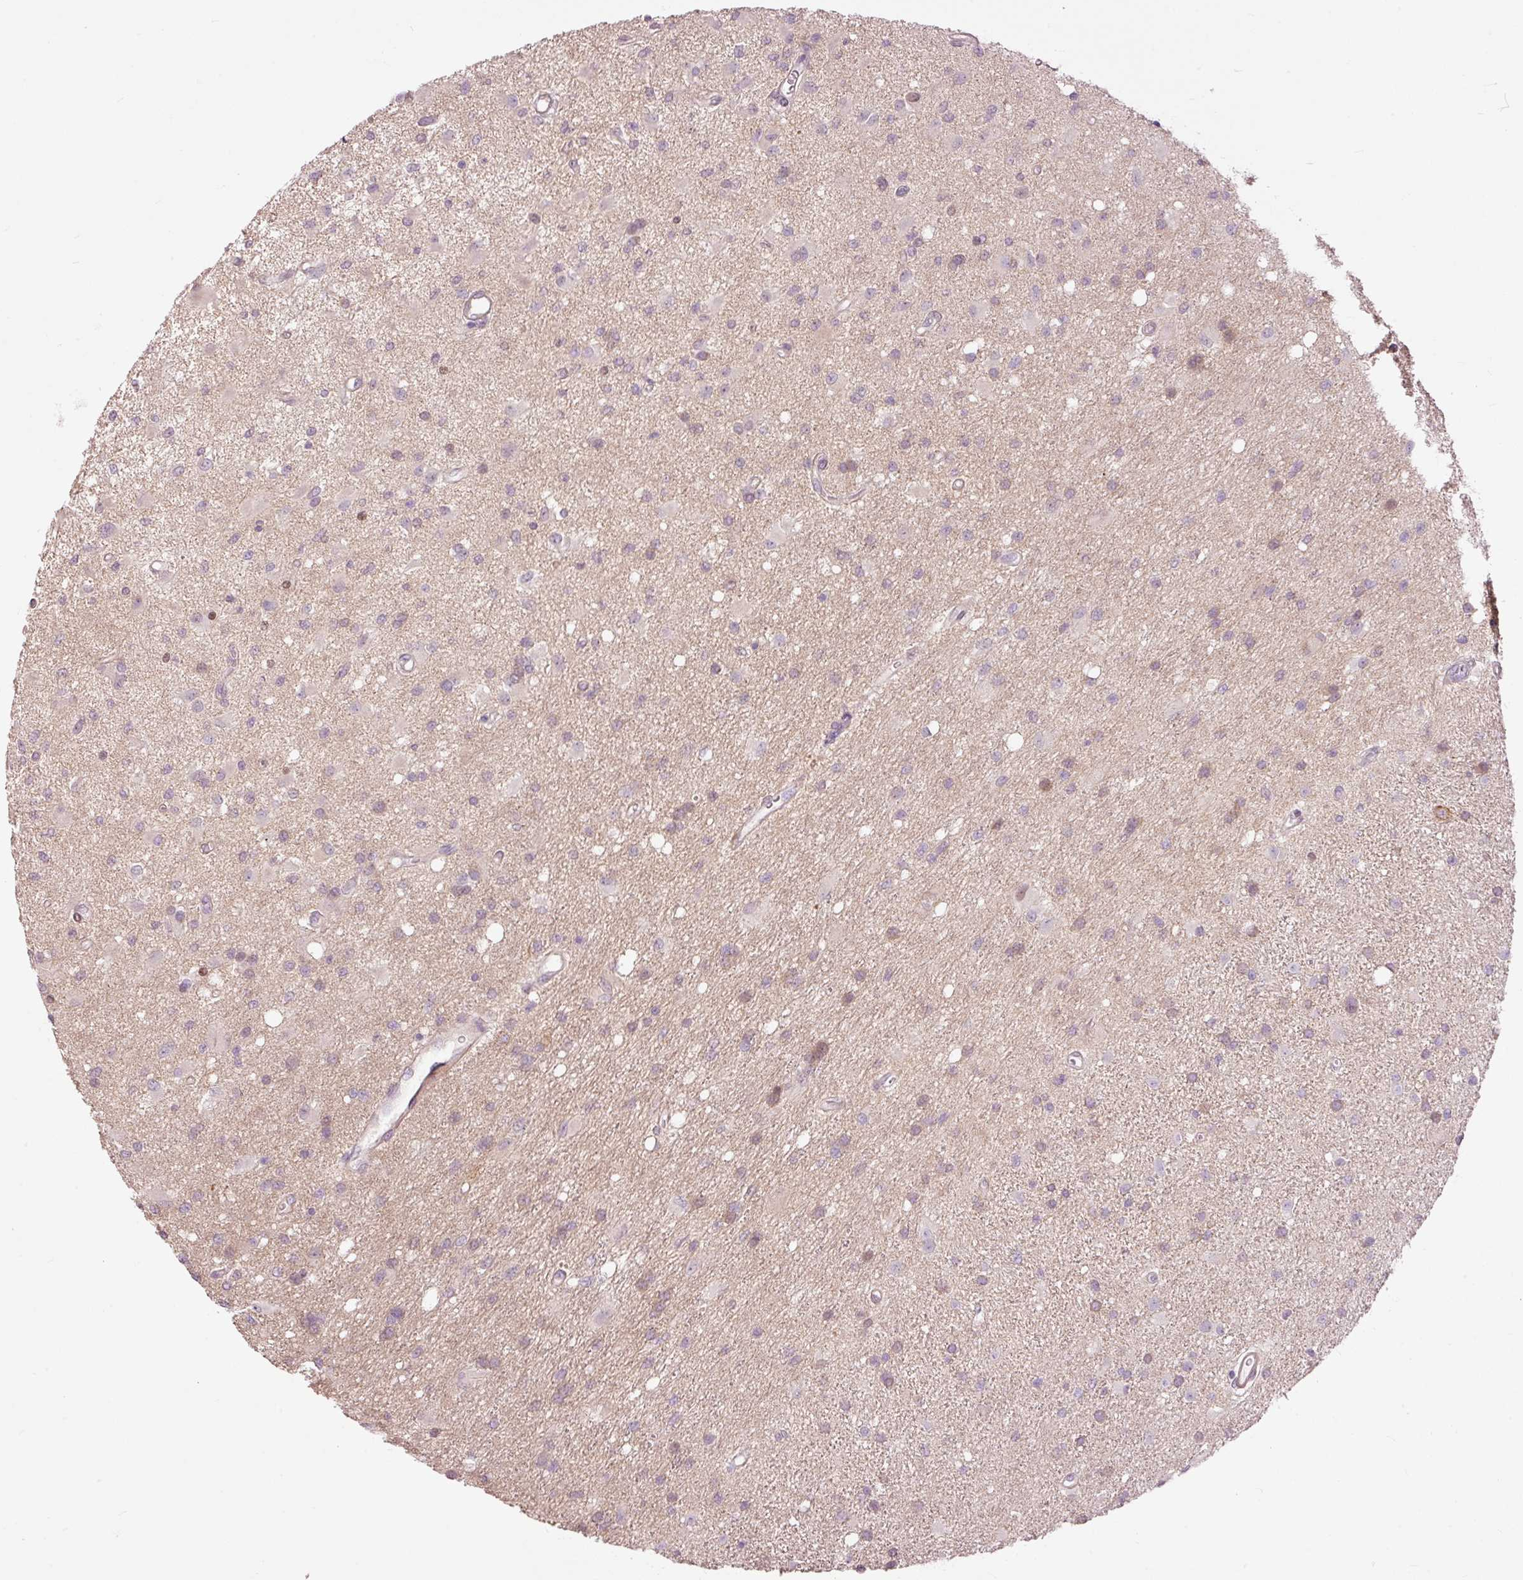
{"staining": {"intensity": "weak", "quantity": "<25%", "location": "nuclear"}, "tissue": "glioma", "cell_type": "Tumor cells", "image_type": "cancer", "snomed": [{"axis": "morphology", "description": "Glioma, malignant, High grade"}, {"axis": "topography", "description": "Brain"}], "caption": "The photomicrograph exhibits no staining of tumor cells in malignant high-grade glioma.", "gene": "FCRL4", "patient": {"sex": "male", "age": 67}}